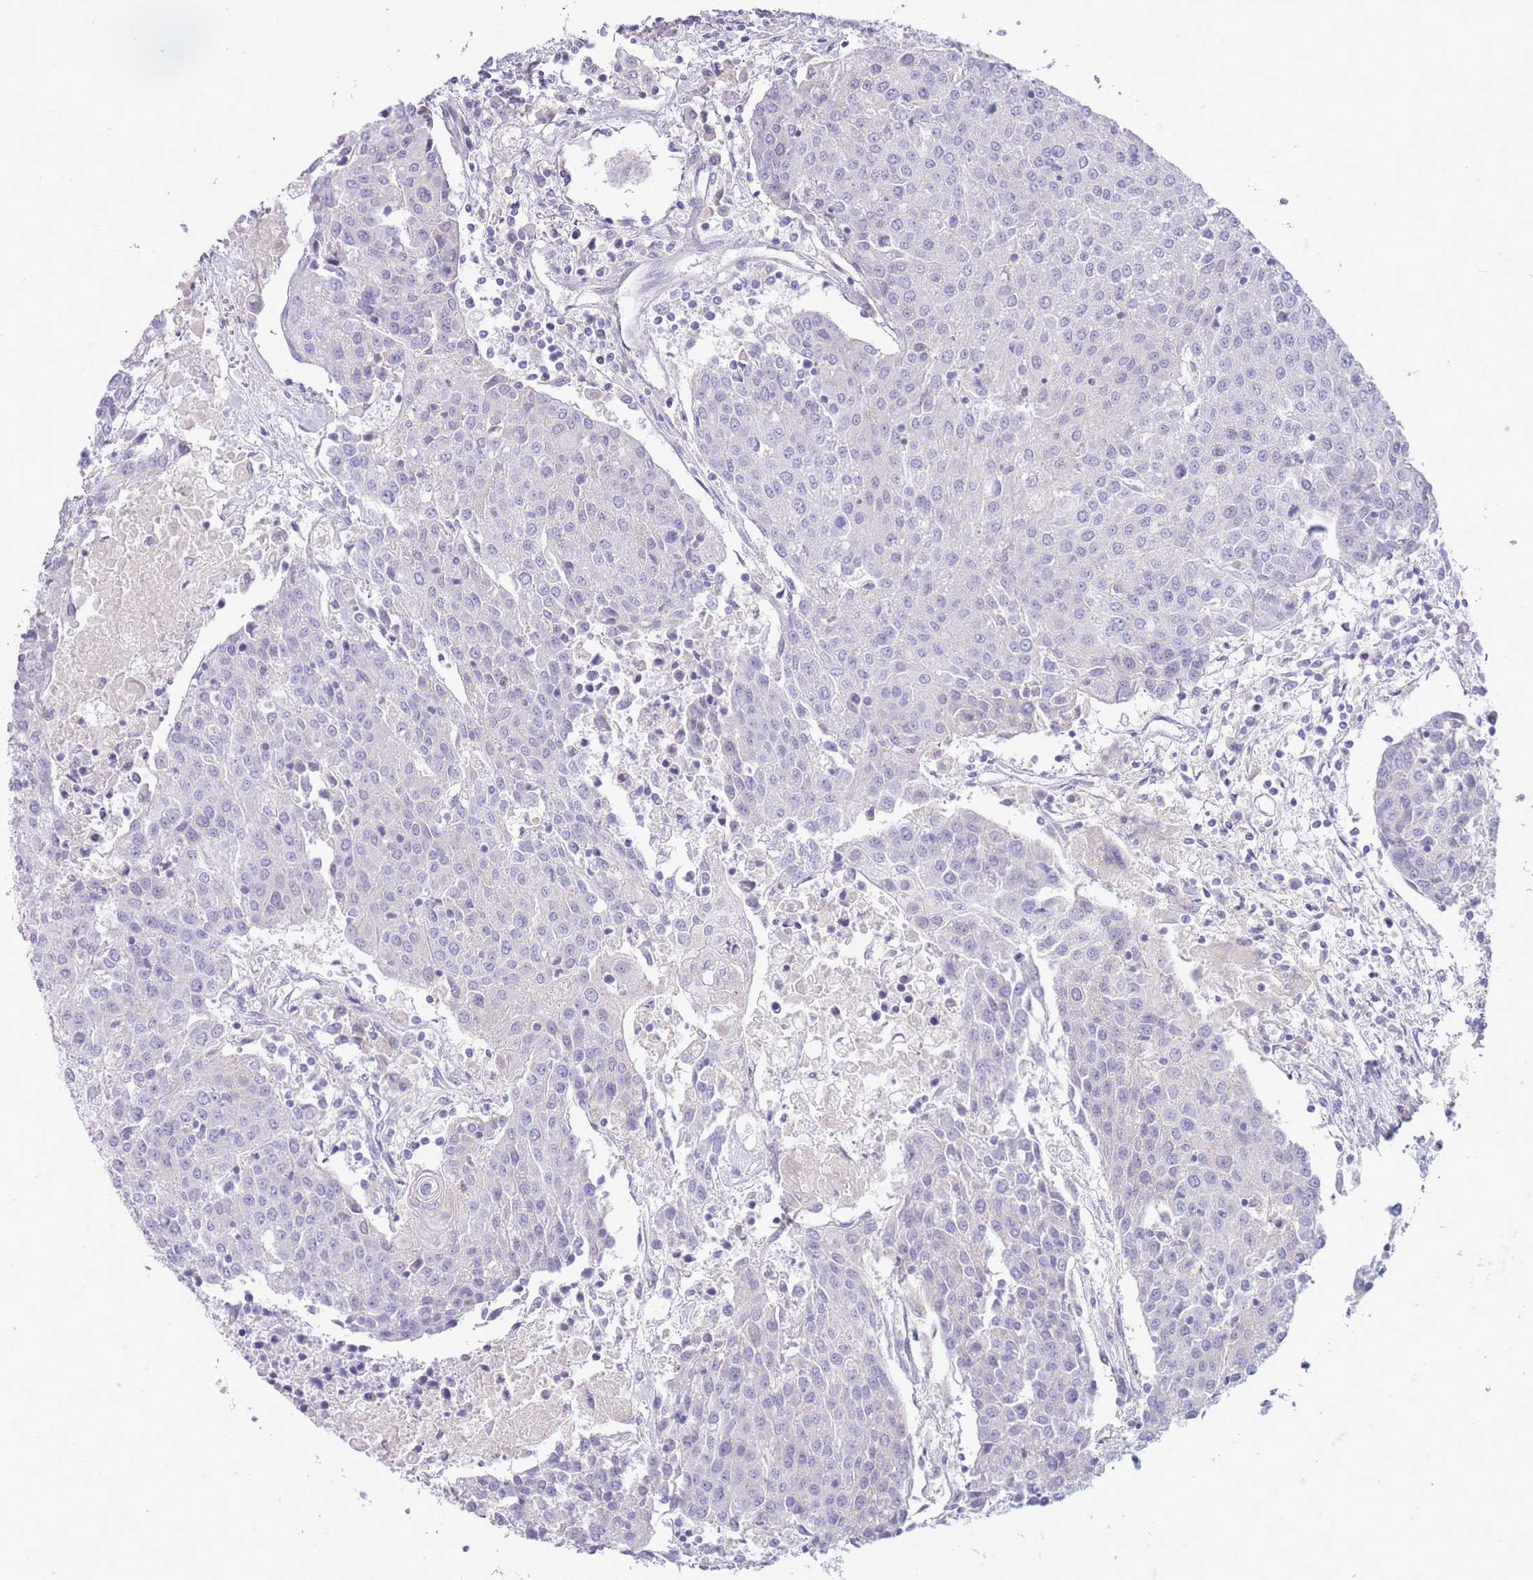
{"staining": {"intensity": "negative", "quantity": "none", "location": "none"}, "tissue": "urothelial cancer", "cell_type": "Tumor cells", "image_type": "cancer", "snomed": [{"axis": "morphology", "description": "Urothelial carcinoma, High grade"}, {"axis": "topography", "description": "Urinary bladder"}], "caption": "This histopathology image is of urothelial carcinoma (high-grade) stained with immunohistochemistry to label a protein in brown with the nuclei are counter-stained blue. There is no expression in tumor cells.", "gene": "PRR23B", "patient": {"sex": "female", "age": 85}}